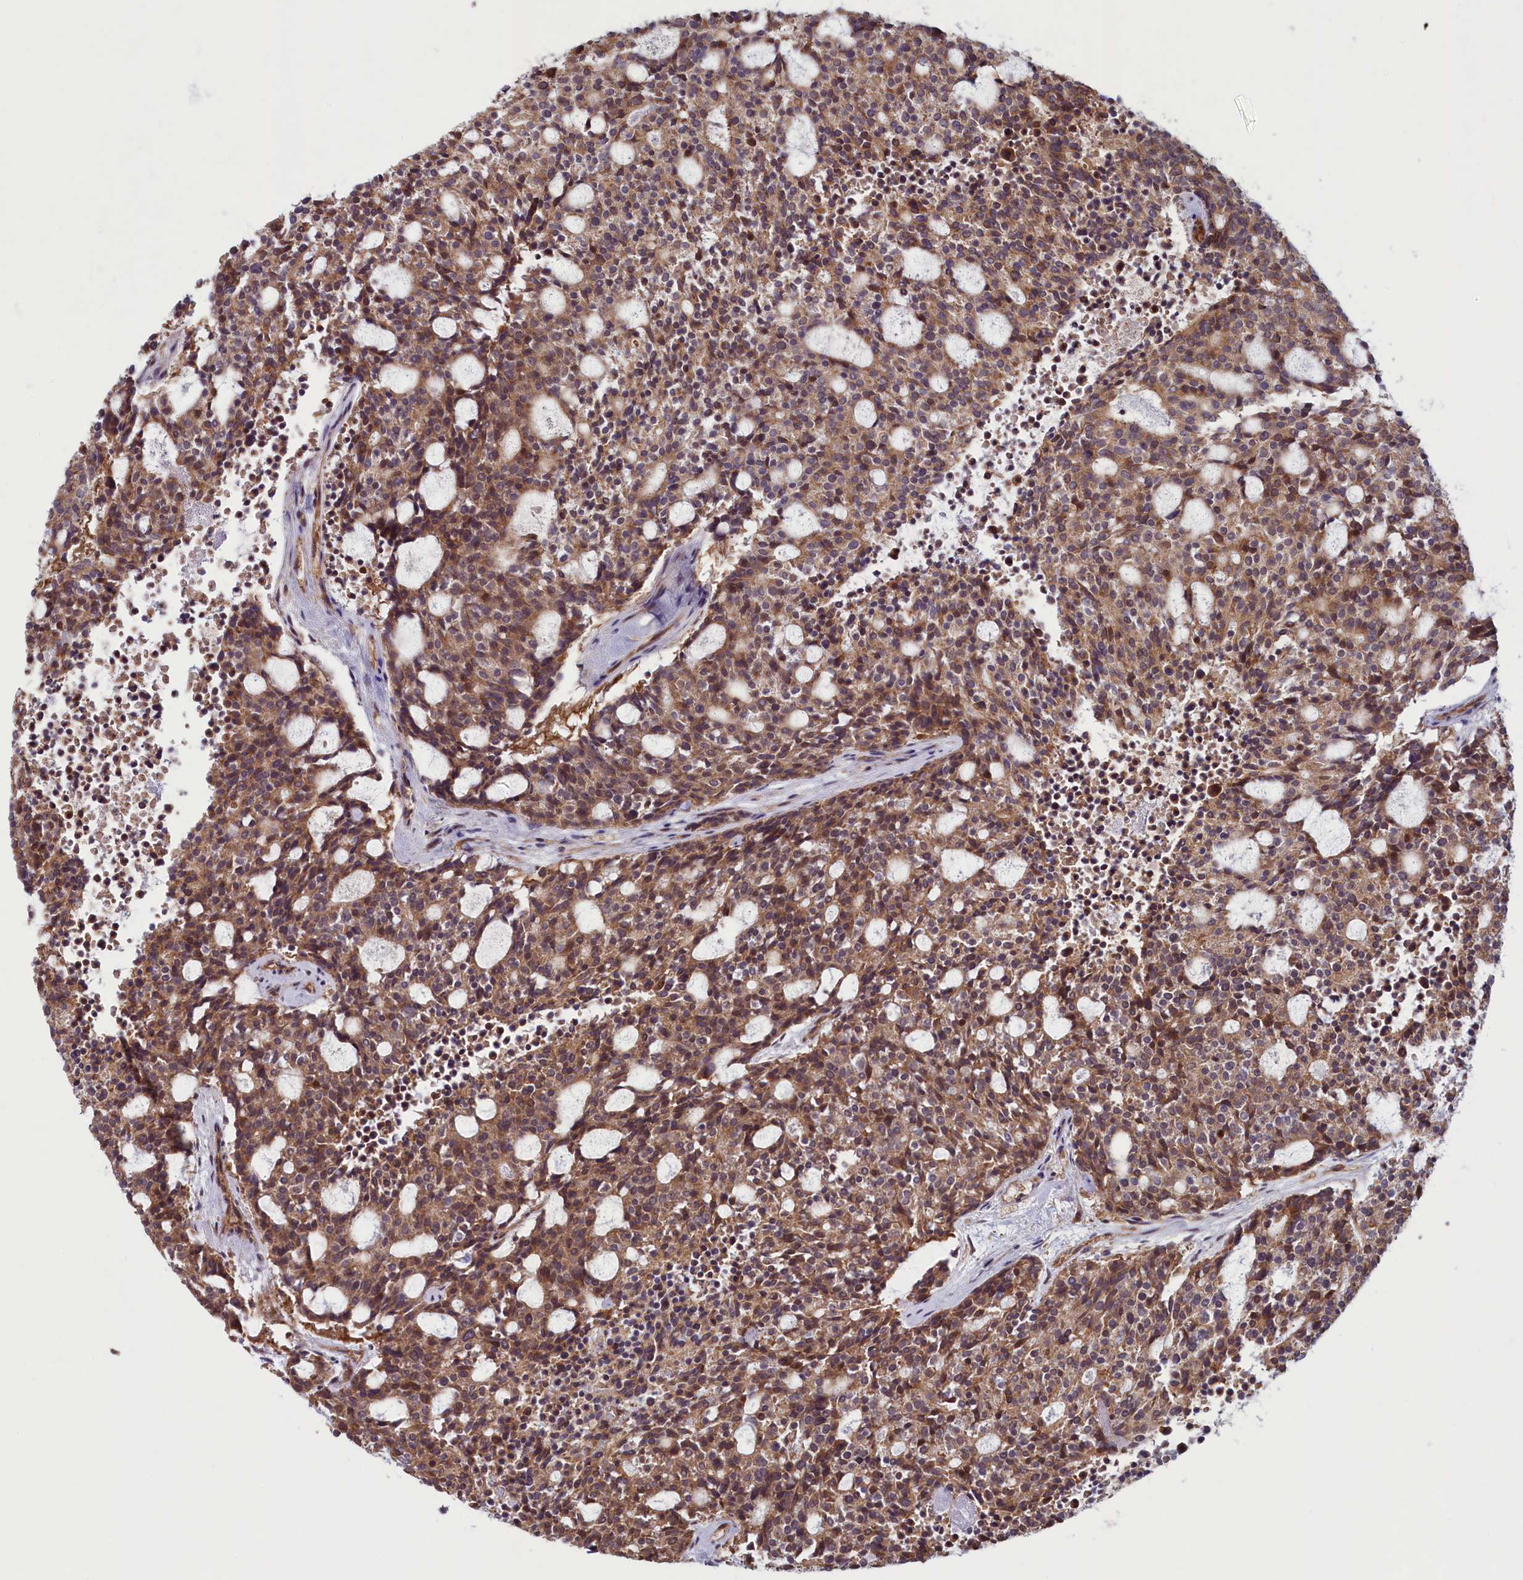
{"staining": {"intensity": "moderate", "quantity": ">75%", "location": "cytoplasmic/membranous"}, "tissue": "carcinoid", "cell_type": "Tumor cells", "image_type": "cancer", "snomed": [{"axis": "morphology", "description": "Carcinoid, malignant, NOS"}, {"axis": "topography", "description": "Pancreas"}], "caption": "Immunohistochemical staining of malignant carcinoid shows medium levels of moderate cytoplasmic/membranous expression in approximately >75% of tumor cells.", "gene": "CIAO2B", "patient": {"sex": "female", "age": 54}}